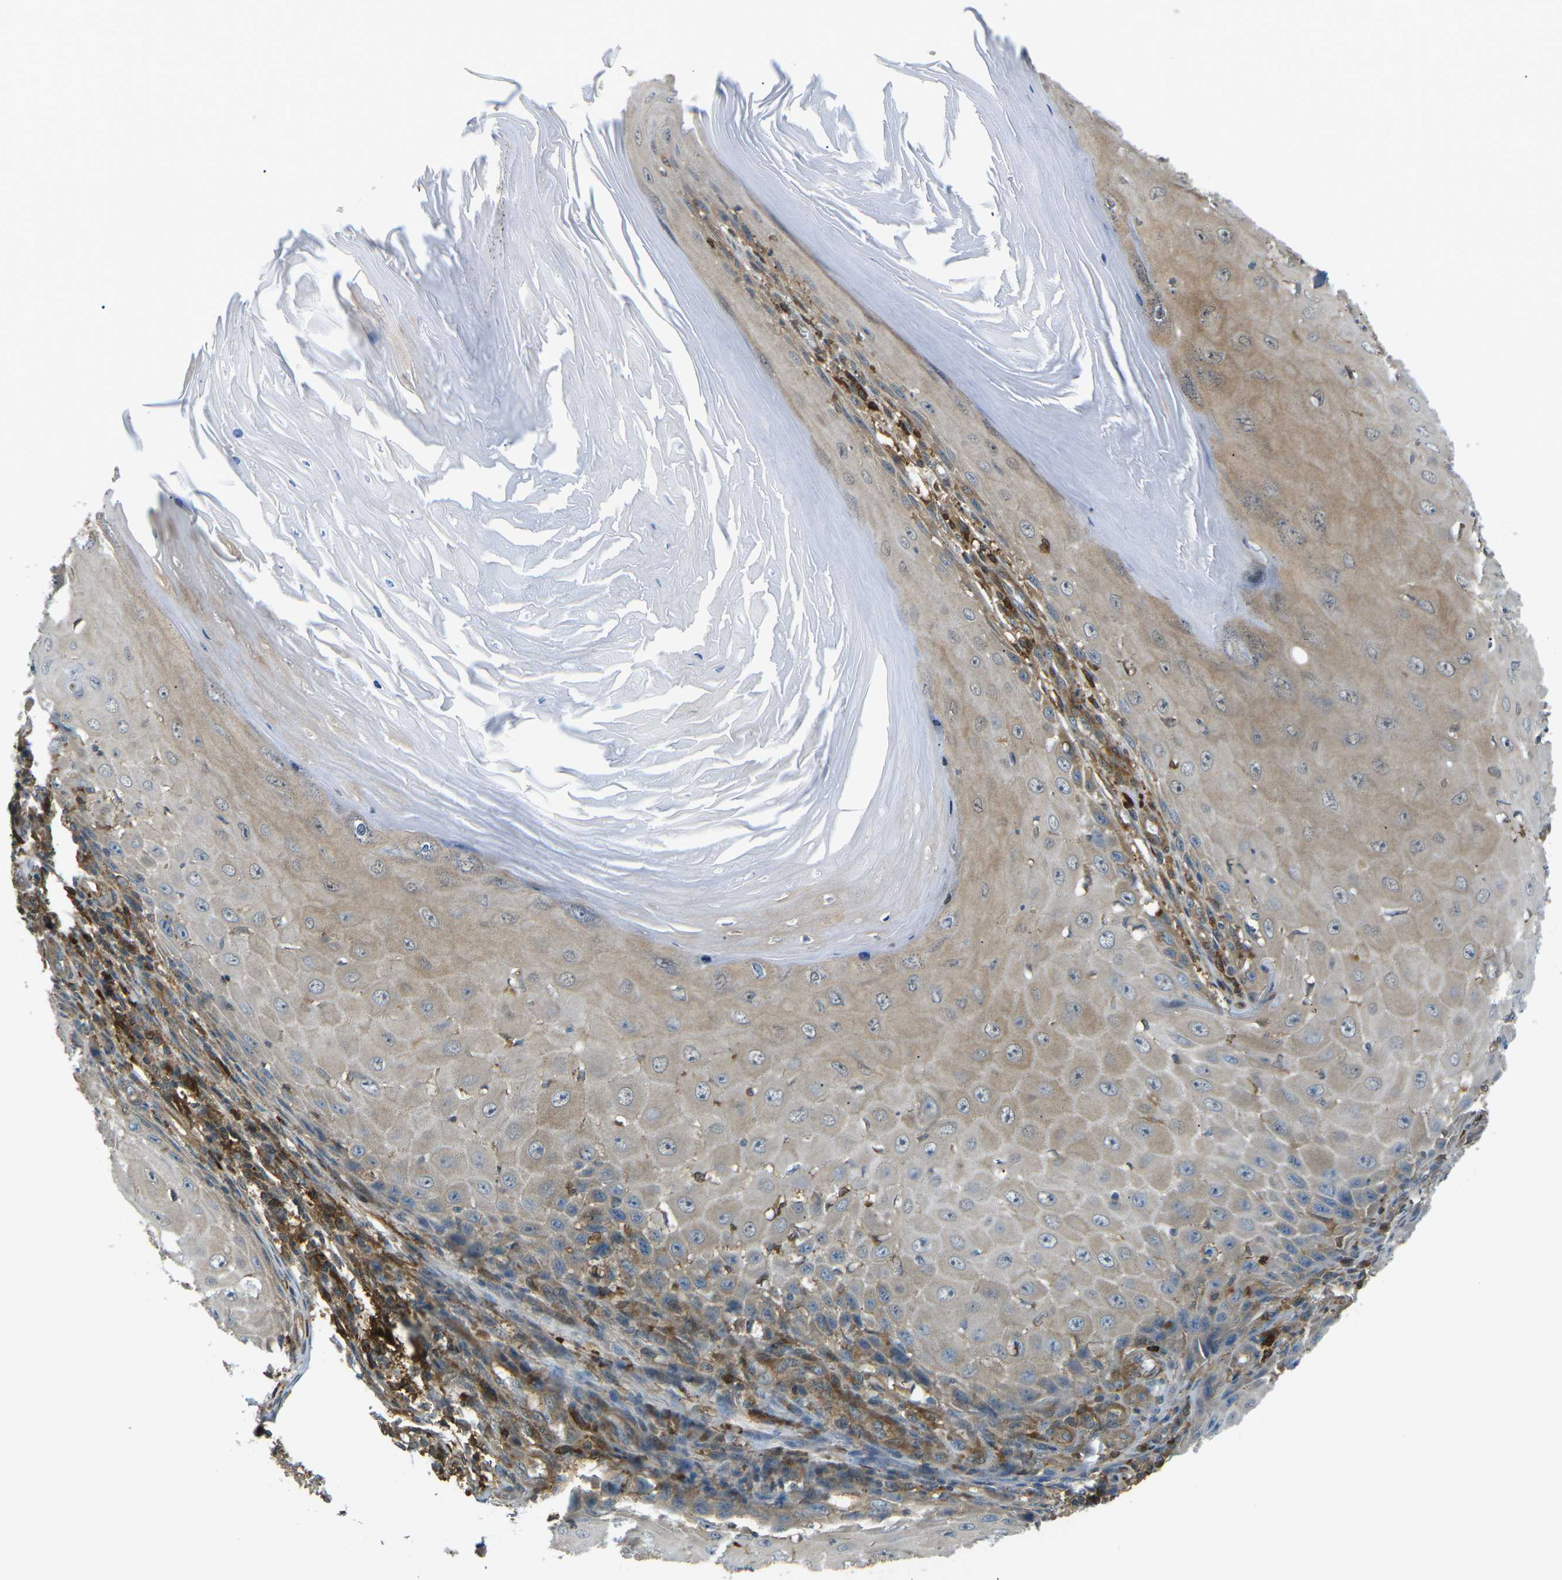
{"staining": {"intensity": "weak", "quantity": ">75%", "location": "cytoplasmic/membranous"}, "tissue": "skin cancer", "cell_type": "Tumor cells", "image_type": "cancer", "snomed": [{"axis": "morphology", "description": "Squamous cell carcinoma, NOS"}, {"axis": "topography", "description": "Skin"}], "caption": "Human squamous cell carcinoma (skin) stained for a protein (brown) reveals weak cytoplasmic/membranous positive expression in about >75% of tumor cells.", "gene": "PIEZO2", "patient": {"sex": "female", "age": 73}}